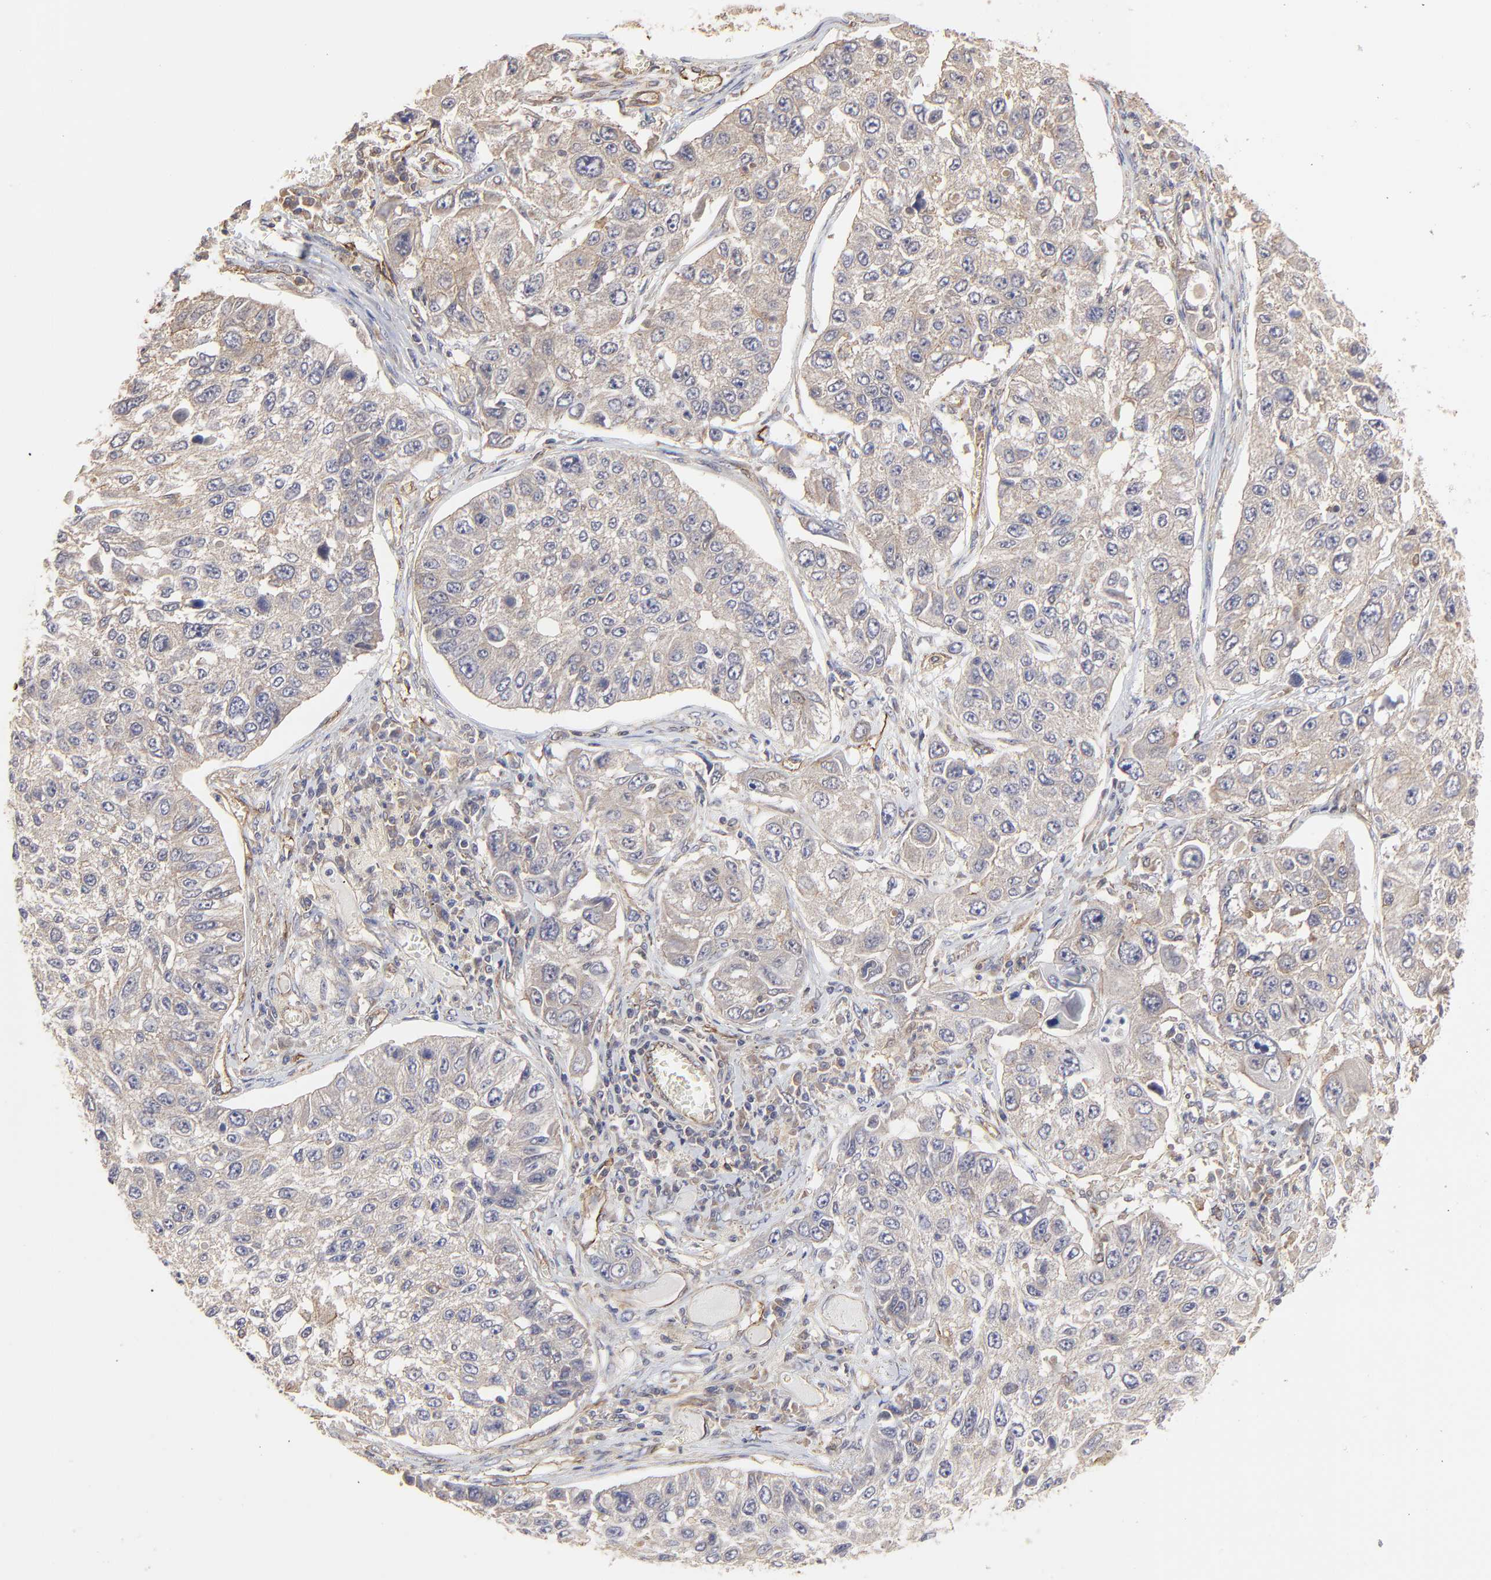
{"staining": {"intensity": "weak", "quantity": "25%-75%", "location": "cytoplasmic/membranous"}, "tissue": "lung cancer", "cell_type": "Tumor cells", "image_type": "cancer", "snomed": [{"axis": "morphology", "description": "Squamous cell carcinoma, NOS"}, {"axis": "topography", "description": "Lung"}], "caption": "Lung squamous cell carcinoma stained with a brown dye demonstrates weak cytoplasmic/membranous positive staining in about 25%-75% of tumor cells.", "gene": "ARMT1", "patient": {"sex": "male", "age": 71}}